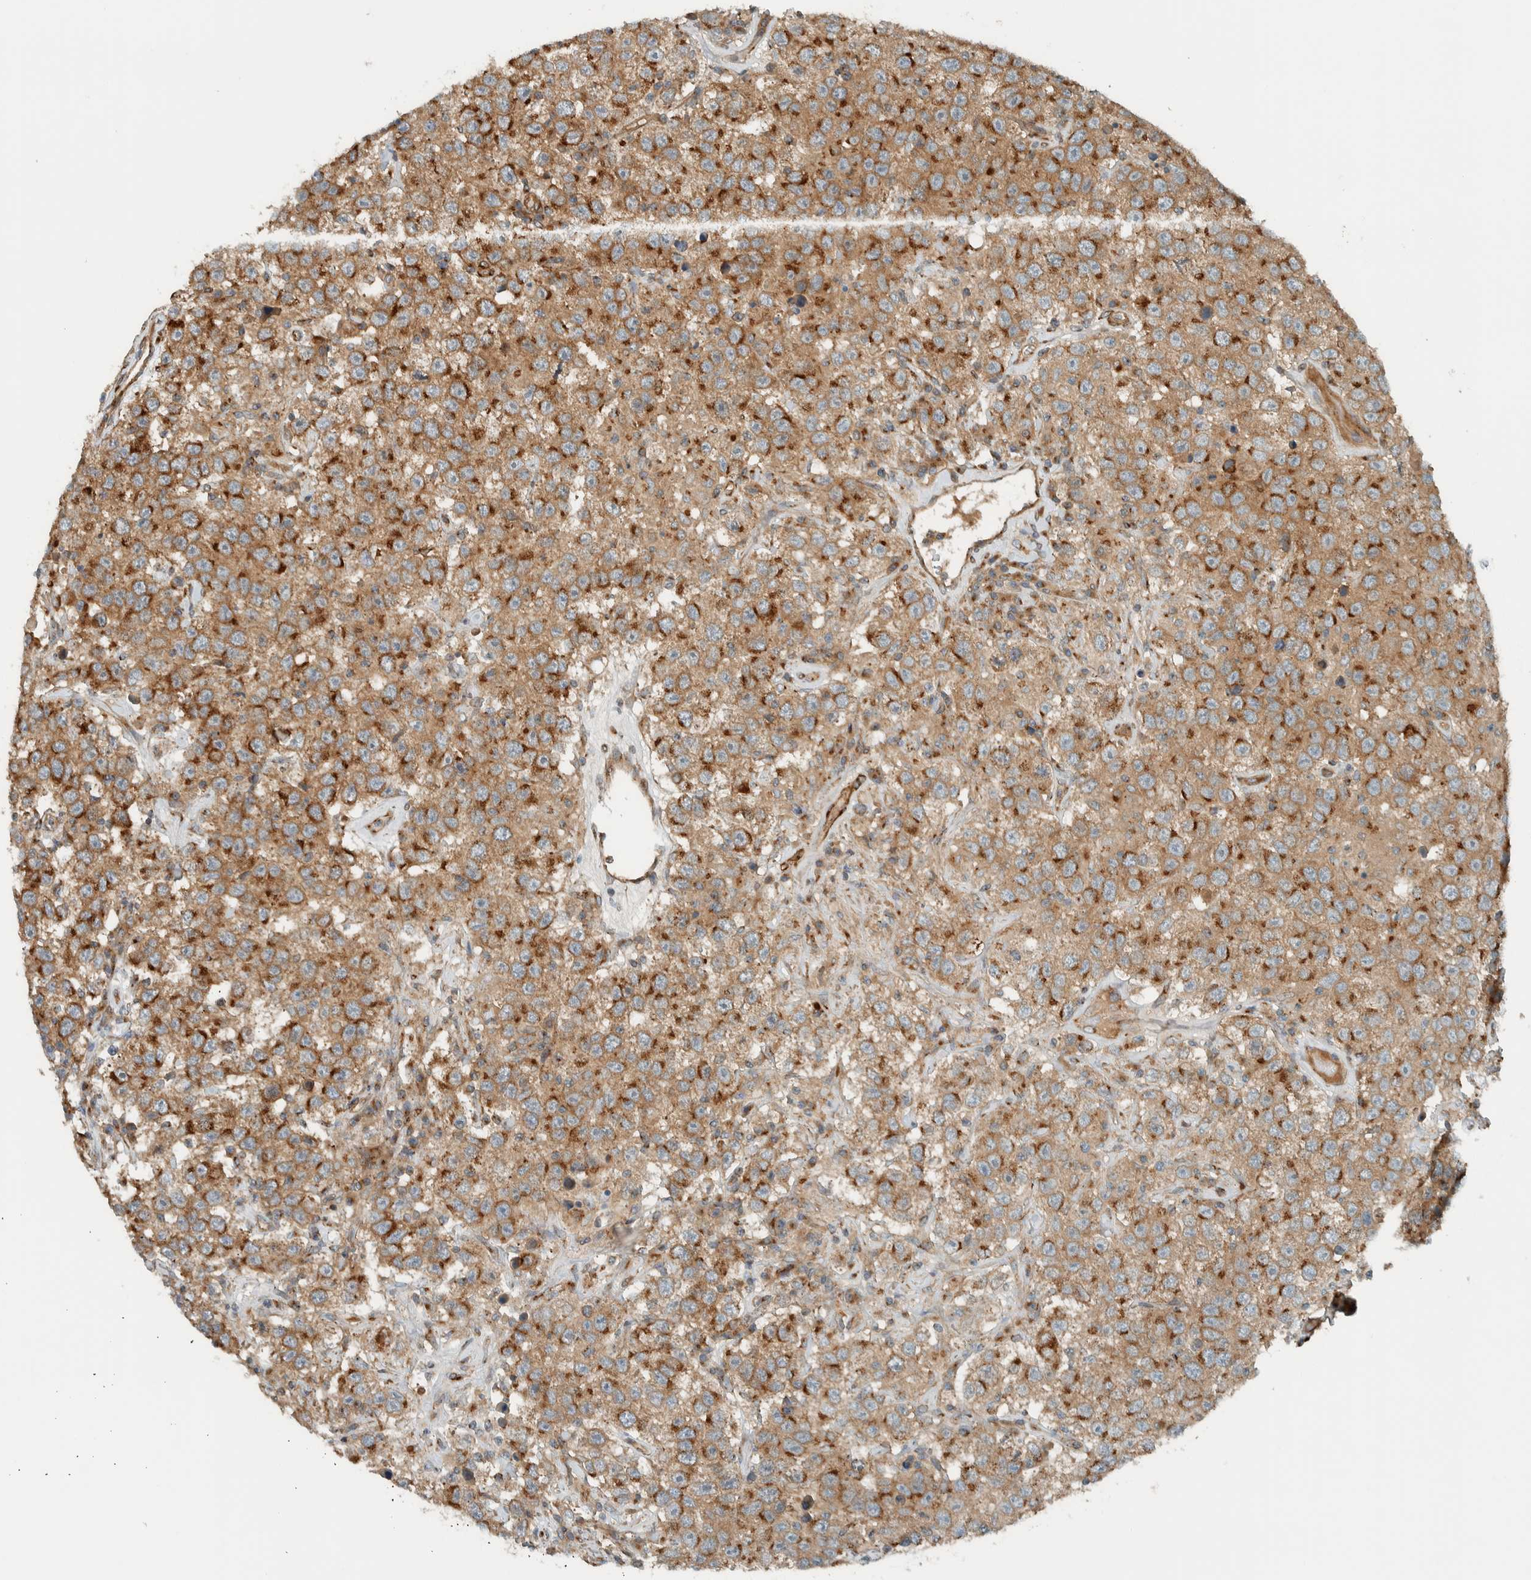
{"staining": {"intensity": "strong", "quantity": "25%-75%", "location": "cytoplasmic/membranous"}, "tissue": "testis cancer", "cell_type": "Tumor cells", "image_type": "cancer", "snomed": [{"axis": "morphology", "description": "Seminoma, NOS"}, {"axis": "topography", "description": "Testis"}], "caption": "Approximately 25%-75% of tumor cells in human testis seminoma exhibit strong cytoplasmic/membranous protein staining as visualized by brown immunohistochemical staining.", "gene": "EXOC7", "patient": {"sex": "male", "age": 41}}